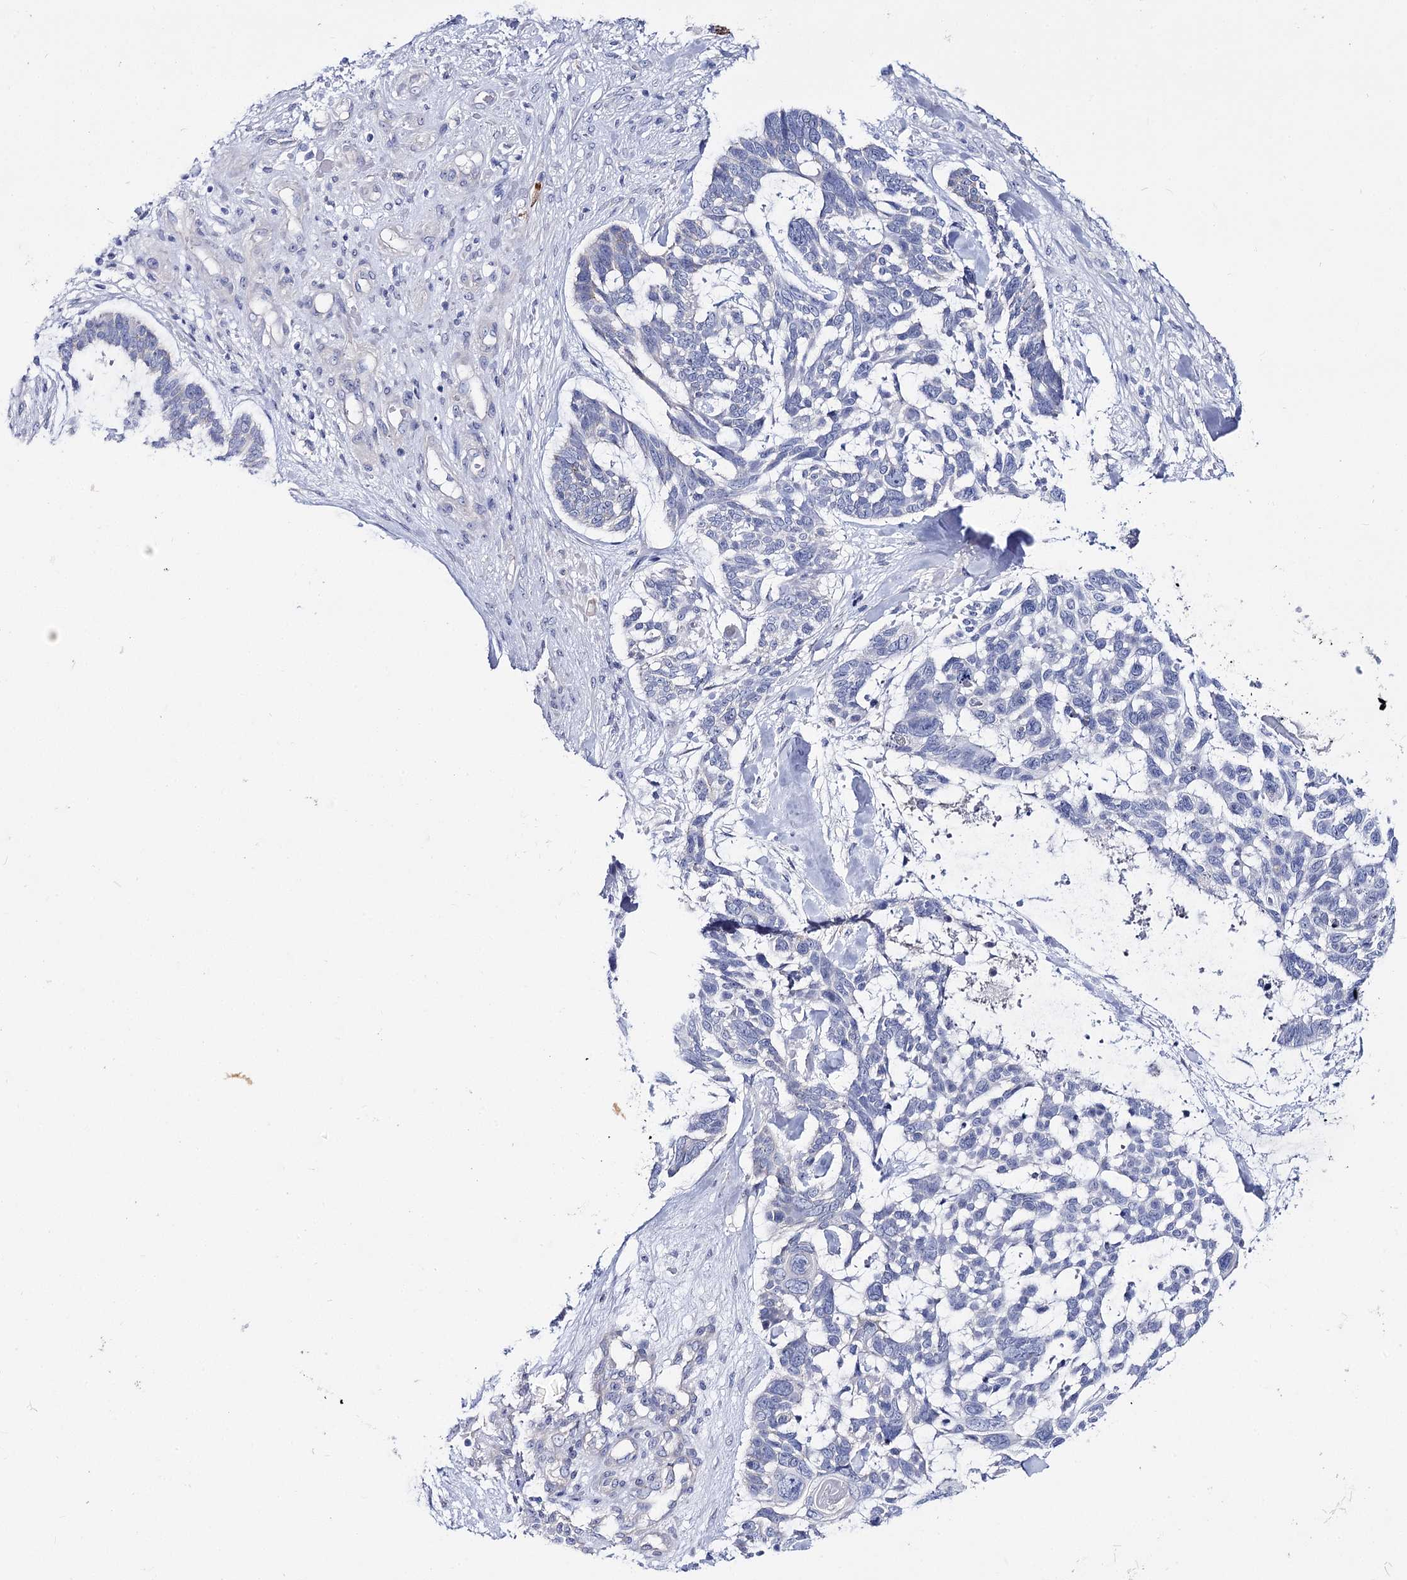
{"staining": {"intensity": "negative", "quantity": "none", "location": "none"}, "tissue": "skin cancer", "cell_type": "Tumor cells", "image_type": "cancer", "snomed": [{"axis": "morphology", "description": "Basal cell carcinoma"}, {"axis": "topography", "description": "Skin"}], "caption": "Tumor cells are negative for protein expression in human skin cancer (basal cell carcinoma). (DAB (3,3'-diaminobenzidine) IHC, high magnification).", "gene": "NRAP", "patient": {"sex": "male", "age": 88}}